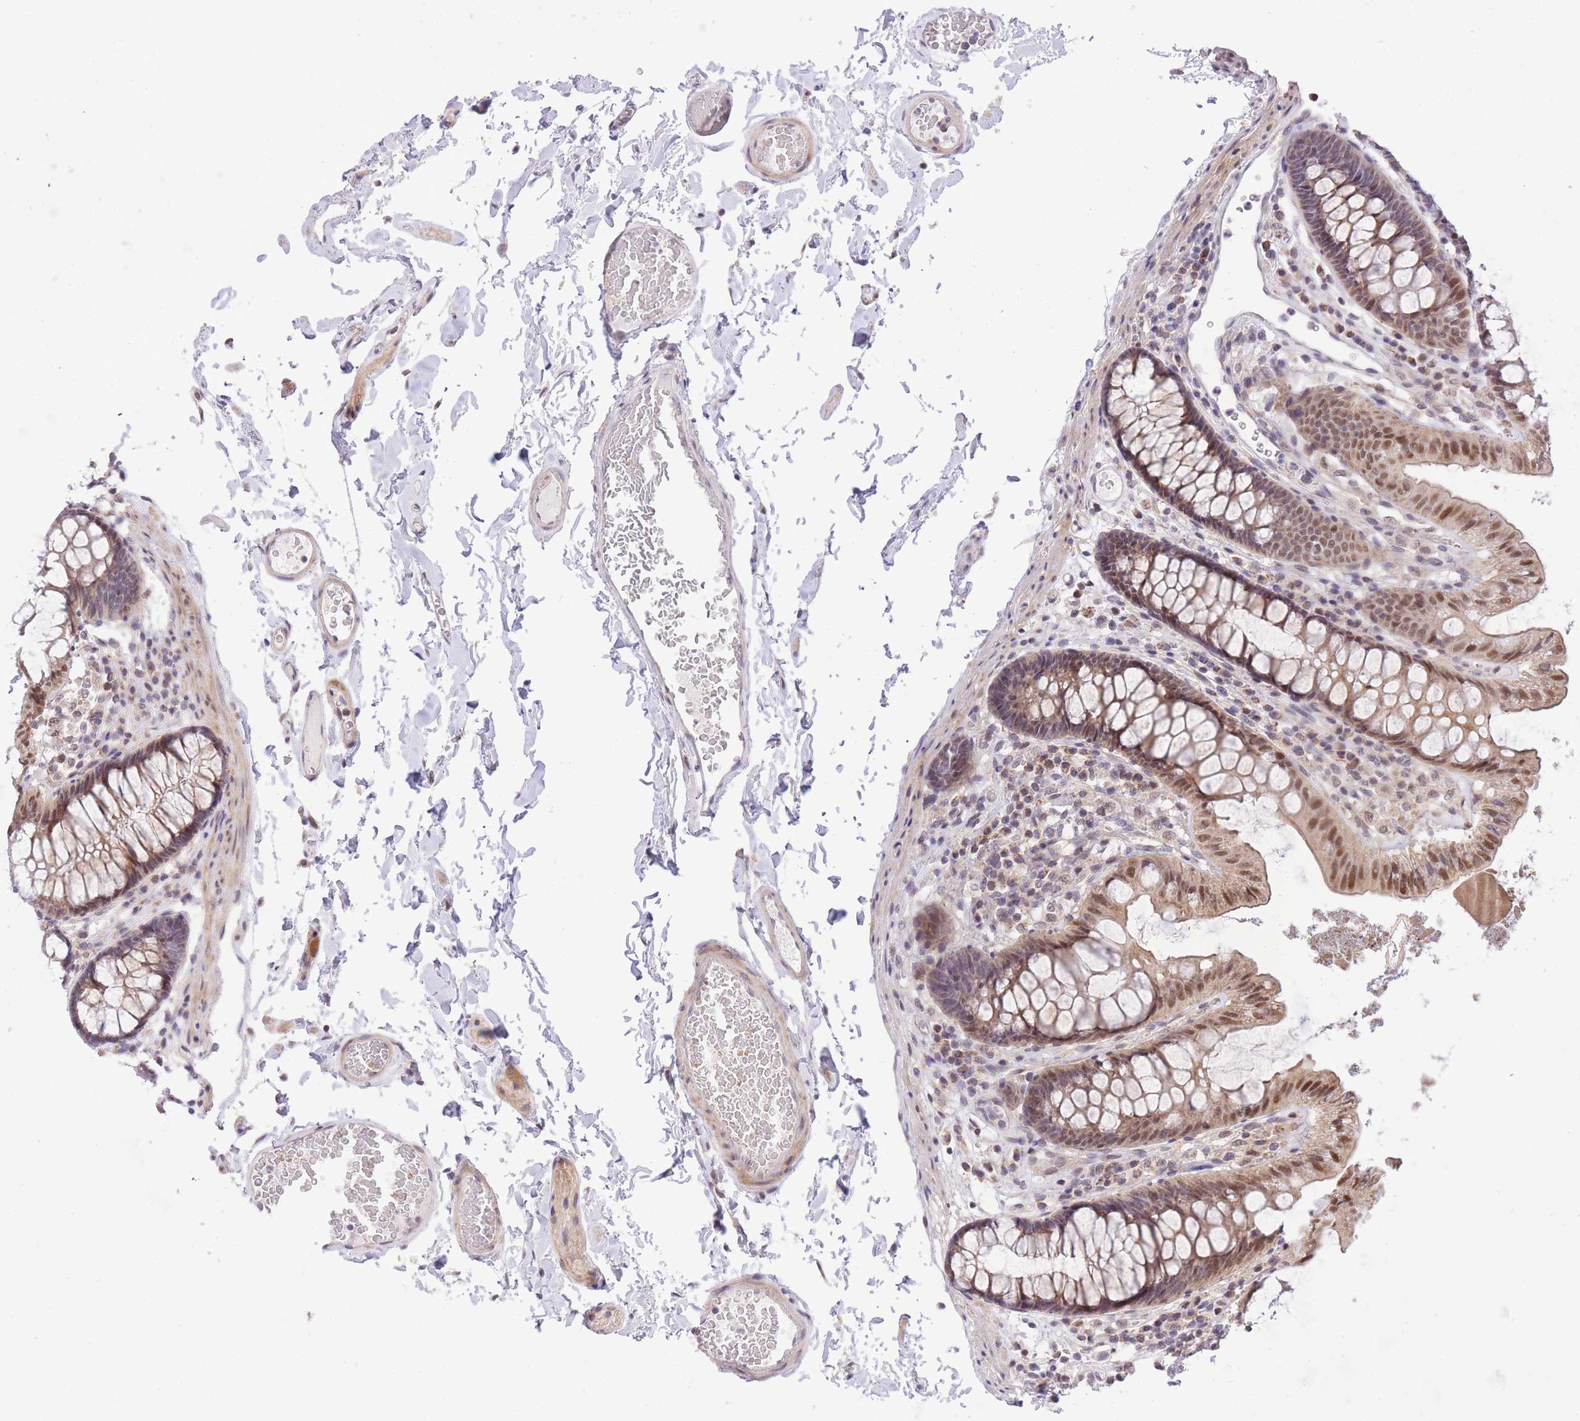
{"staining": {"intensity": "weak", "quantity": "25%-75%", "location": "cytoplasmic/membranous"}, "tissue": "colon", "cell_type": "Endothelial cells", "image_type": "normal", "snomed": [{"axis": "morphology", "description": "Normal tissue, NOS"}, {"axis": "topography", "description": "Colon"}], "caption": "Endothelial cells show low levels of weak cytoplasmic/membranous positivity in approximately 25%-75% of cells in normal human colon. Nuclei are stained in blue.", "gene": "MINDY2", "patient": {"sex": "male", "age": 84}}